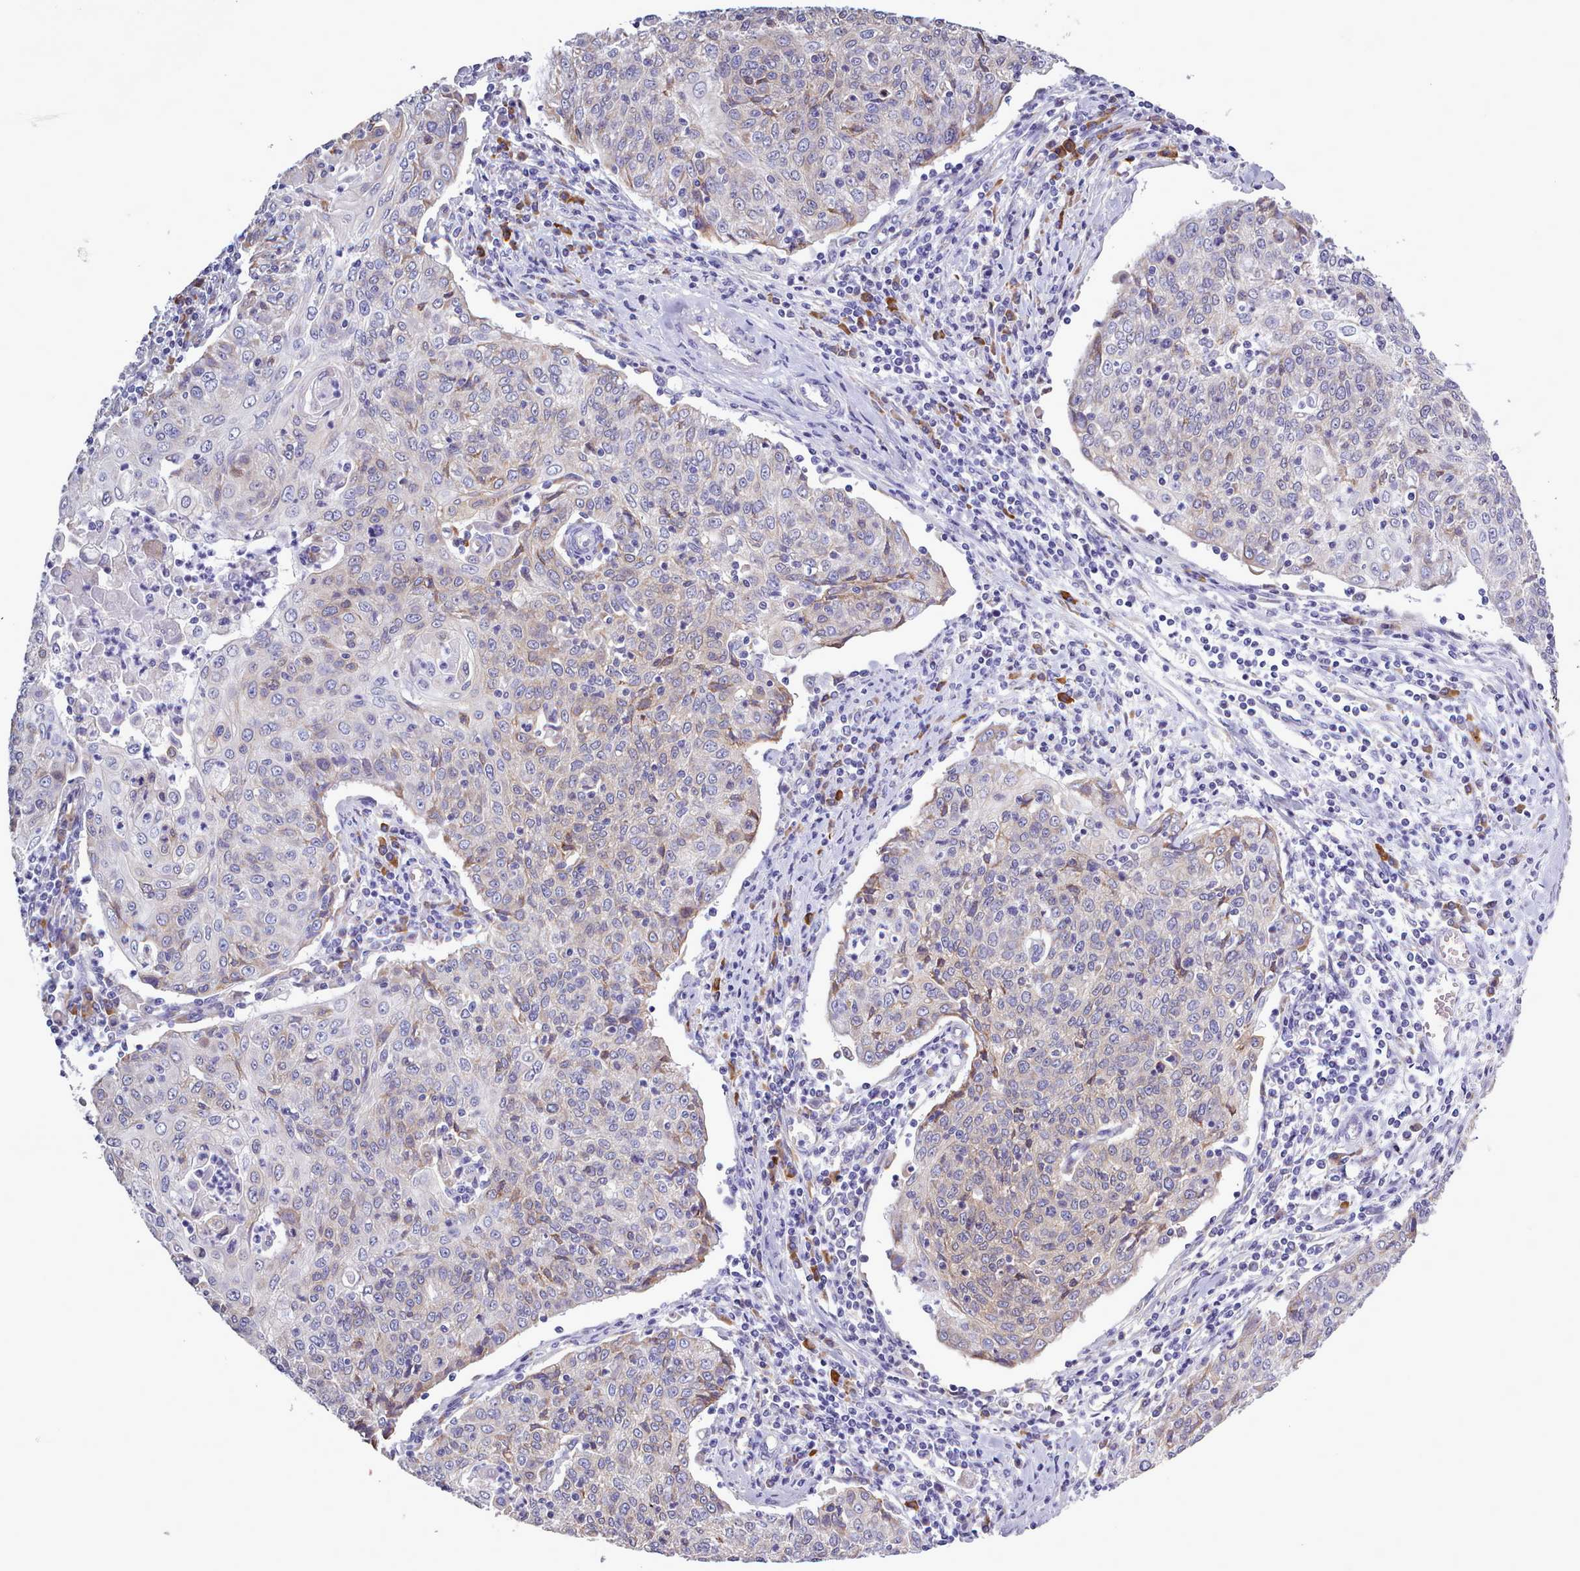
{"staining": {"intensity": "negative", "quantity": "none", "location": "none"}, "tissue": "cervical cancer", "cell_type": "Tumor cells", "image_type": "cancer", "snomed": [{"axis": "morphology", "description": "Squamous cell carcinoma, NOS"}, {"axis": "topography", "description": "Cervix"}], "caption": "An immunohistochemistry micrograph of cervical cancer (squamous cell carcinoma) is shown. There is no staining in tumor cells of cervical cancer (squamous cell carcinoma).", "gene": "XKR8", "patient": {"sex": "female", "age": 48}}